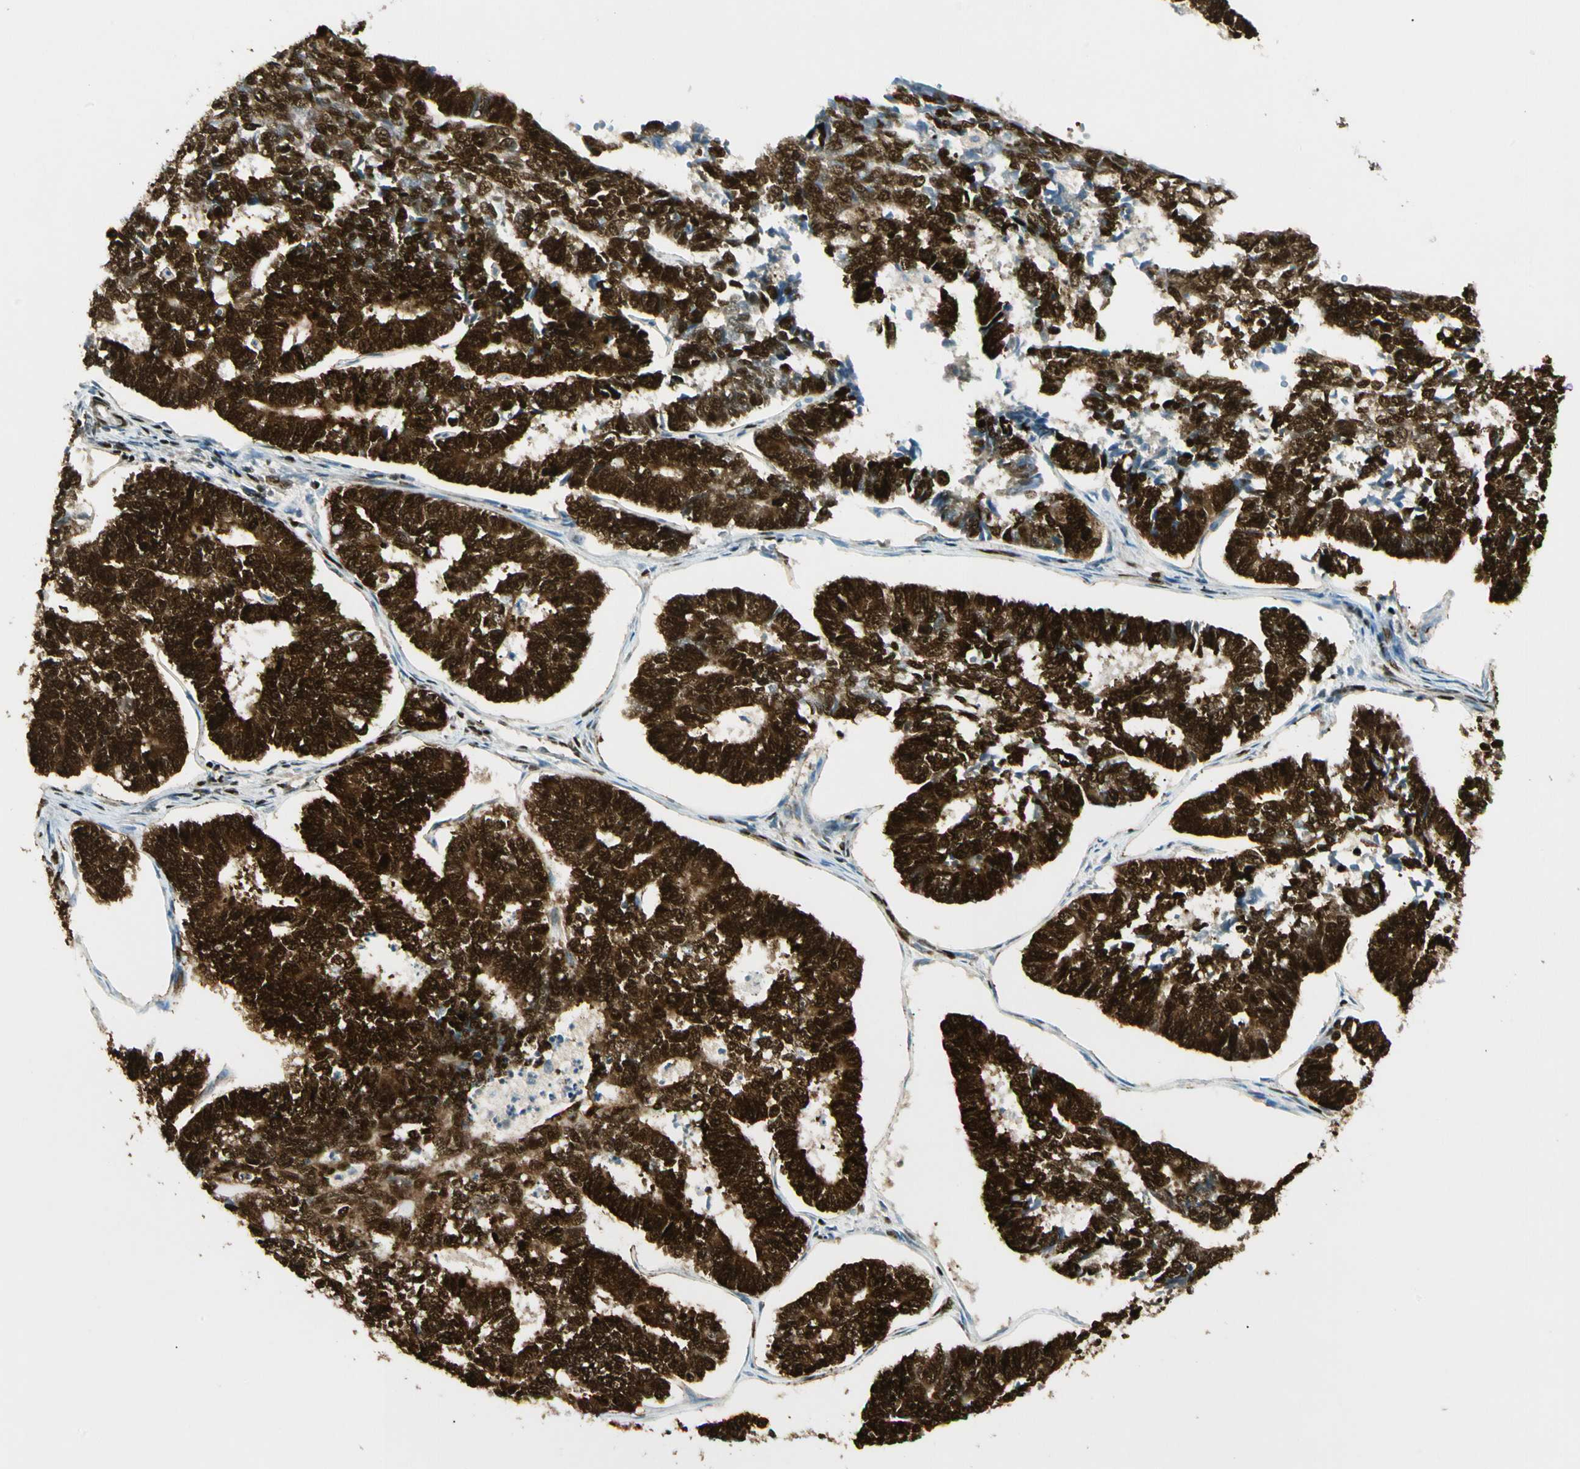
{"staining": {"intensity": "strong", "quantity": ">75%", "location": "cytoplasmic/membranous,nuclear"}, "tissue": "endometrial cancer", "cell_type": "Tumor cells", "image_type": "cancer", "snomed": [{"axis": "morphology", "description": "Adenocarcinoma, NOS"}, {"axis": "topography", "description": "Endometrium"}], "caption": "DAB immunohistochemical staining of endometrial adenocarcinoma exhibits strong cytoplasmic/membranous and nuclear protein positivity in about >75% of tumor cells.", "gene": "FUS", "patient": {"sex": "female", "age": 70}}